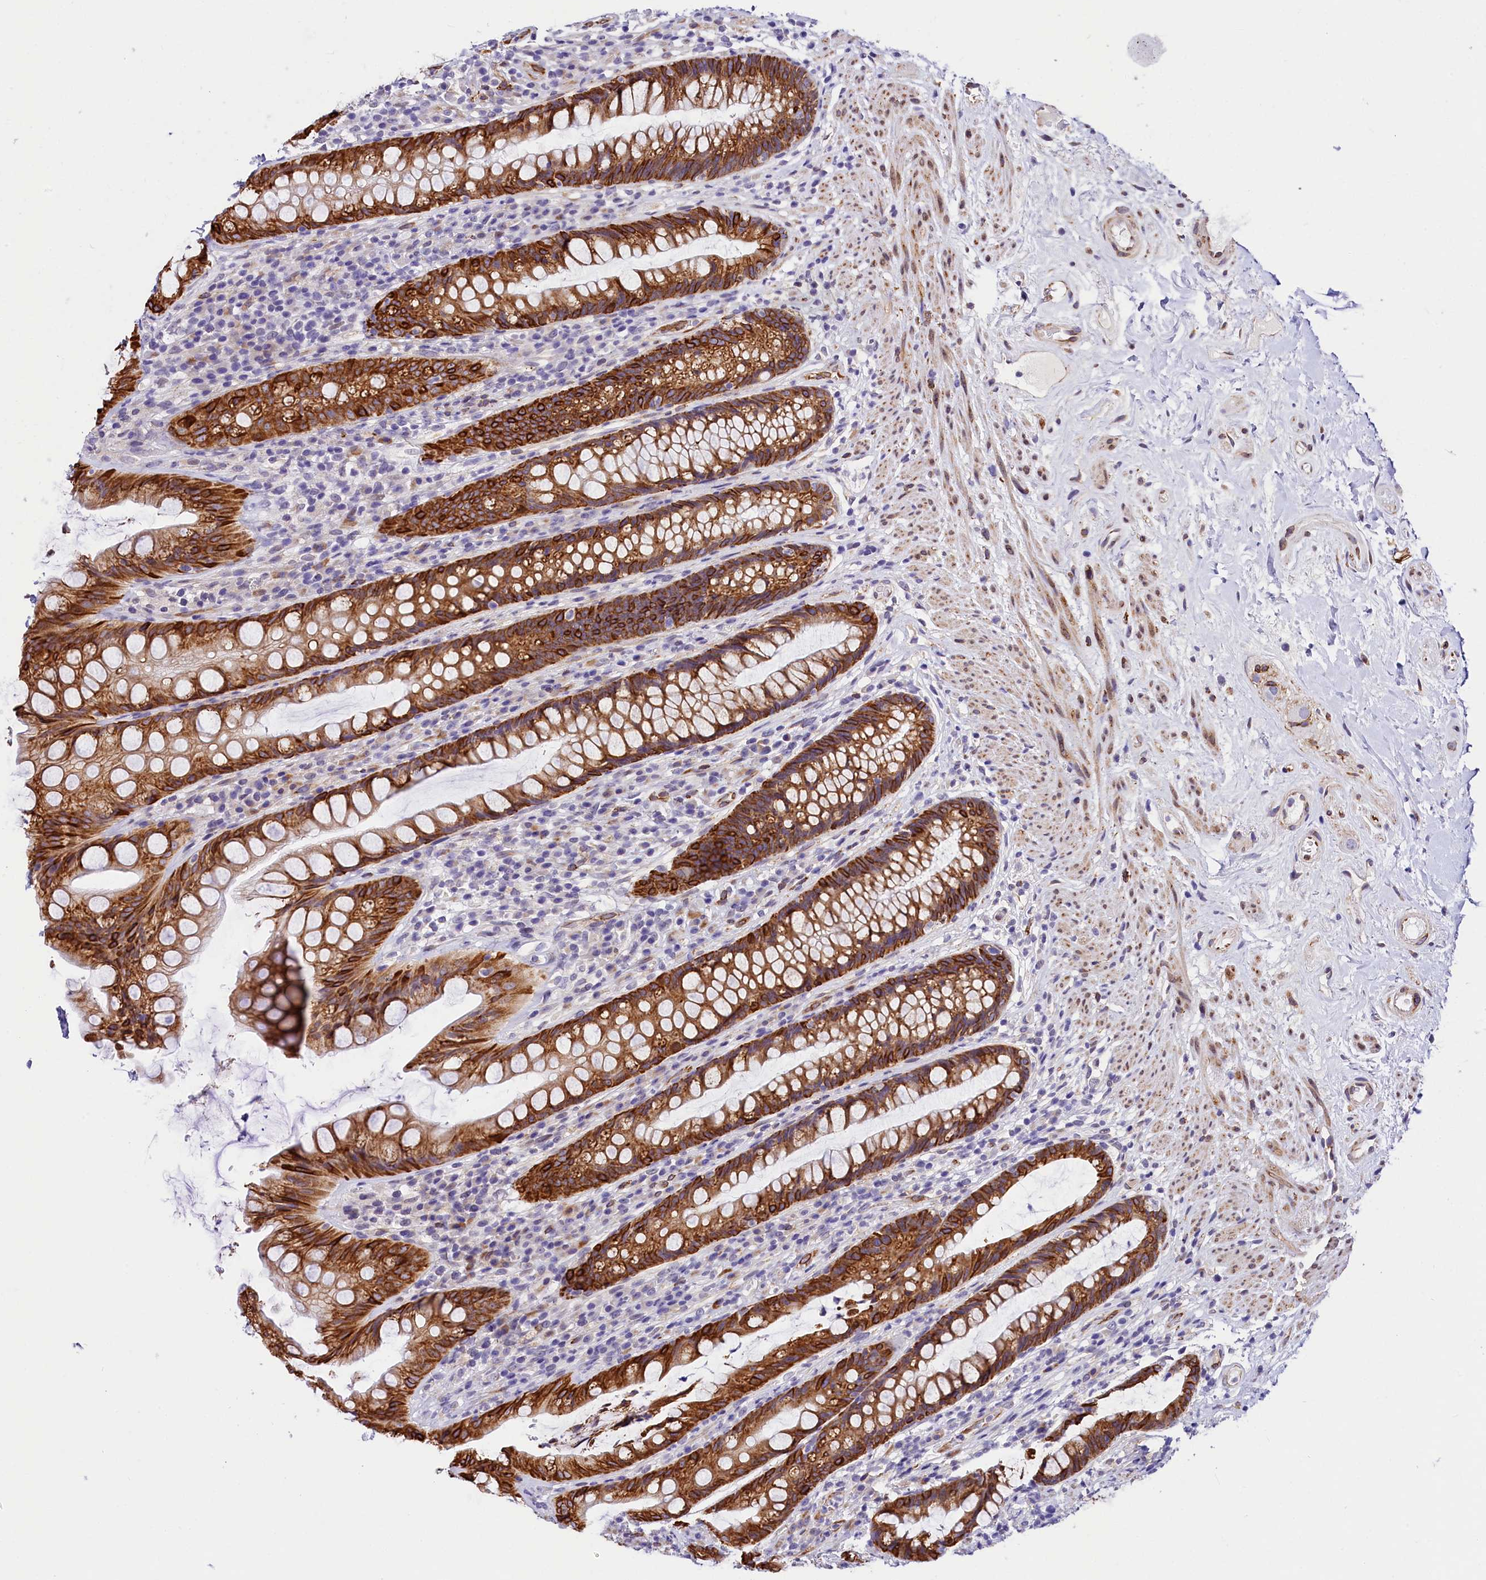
{"staining": {"intensity": "moderate", "quantity": ">75%", "location": "cytoplasmic/membranous"}, "tissue": "rectum", "cell_type": "Glandular cells", "image_type": "normal", "snomed": [{"axis": "morphology", "description": "Normal tissue, NOS"}, {"axis": "topography", "description": "Rectum"}], "caption": "Protein expression analysis of normal rectum exhibits moderate cytoplasmic/membranous expression in about >75% of glandular cells. The protein of interest is shown in brown color, while the nuclei are stained blue.", "gene": "ITGA1", "patient": {"sex": "male", "age": 74}}